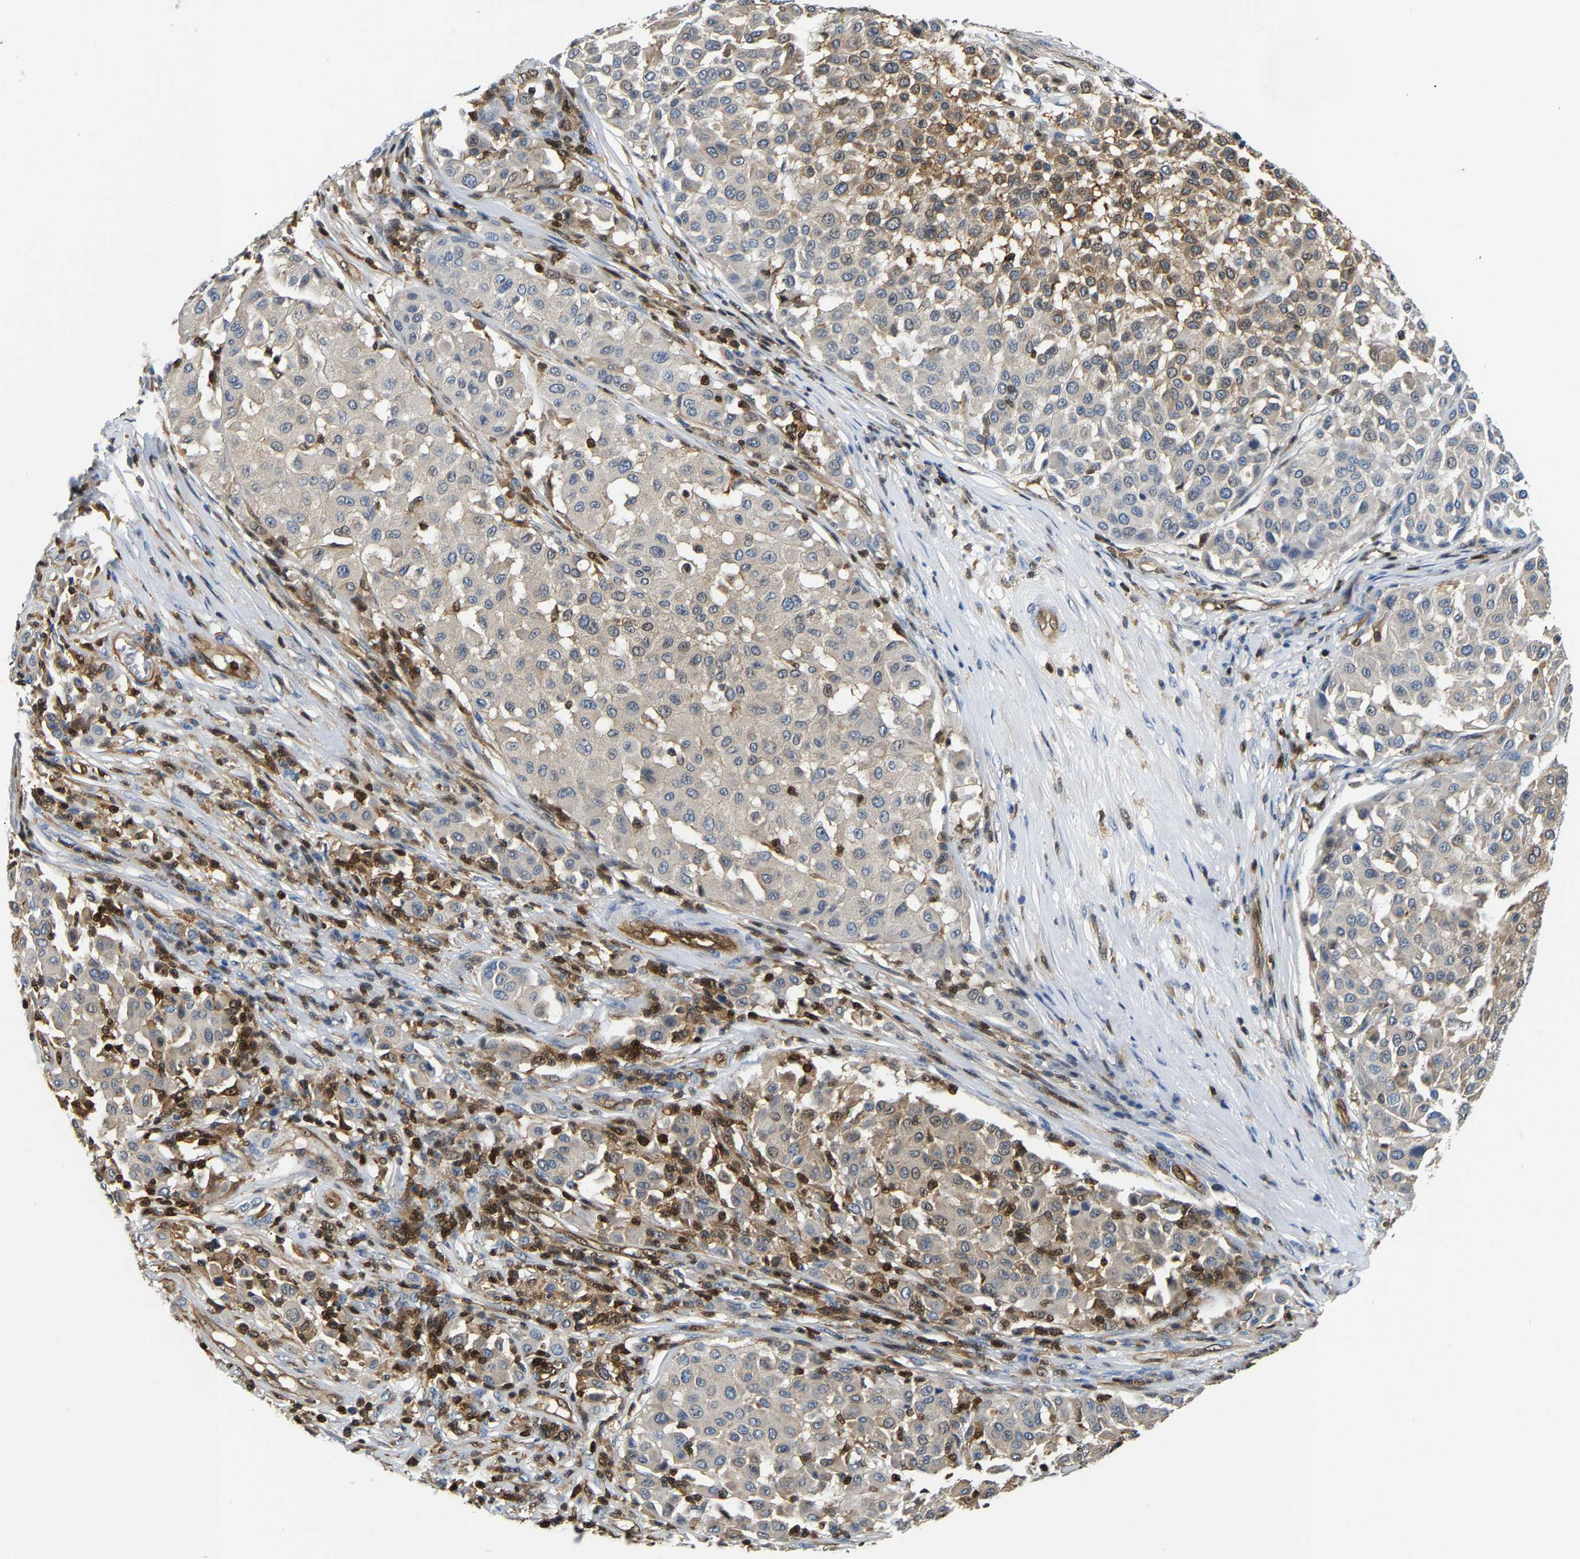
{"staining": {"intensity": "moderate", "quantity": "25%-75%", "location": "cytoplasmic/membranous"}, "tissue": "melanoma", "cell_type": "Tumor cells", "image_type": "cancer", "snomed": [{"axis": "morphology", "description": "Malignant melanoma, Metastatic site"}, {"axis": "topography", "description": "Soft tissue"}], "caption": "Protein staining of malignant melanoma (metastatic site) tissue shows moderate cytoplasmic/membranous staining in approximately 25%-75% of tumor cells. (brown staining indicates protein expression, while blue staining denotes nuclei).", "gene": "GIMAP7", "patient": {"sex": "male", "age": 41}}